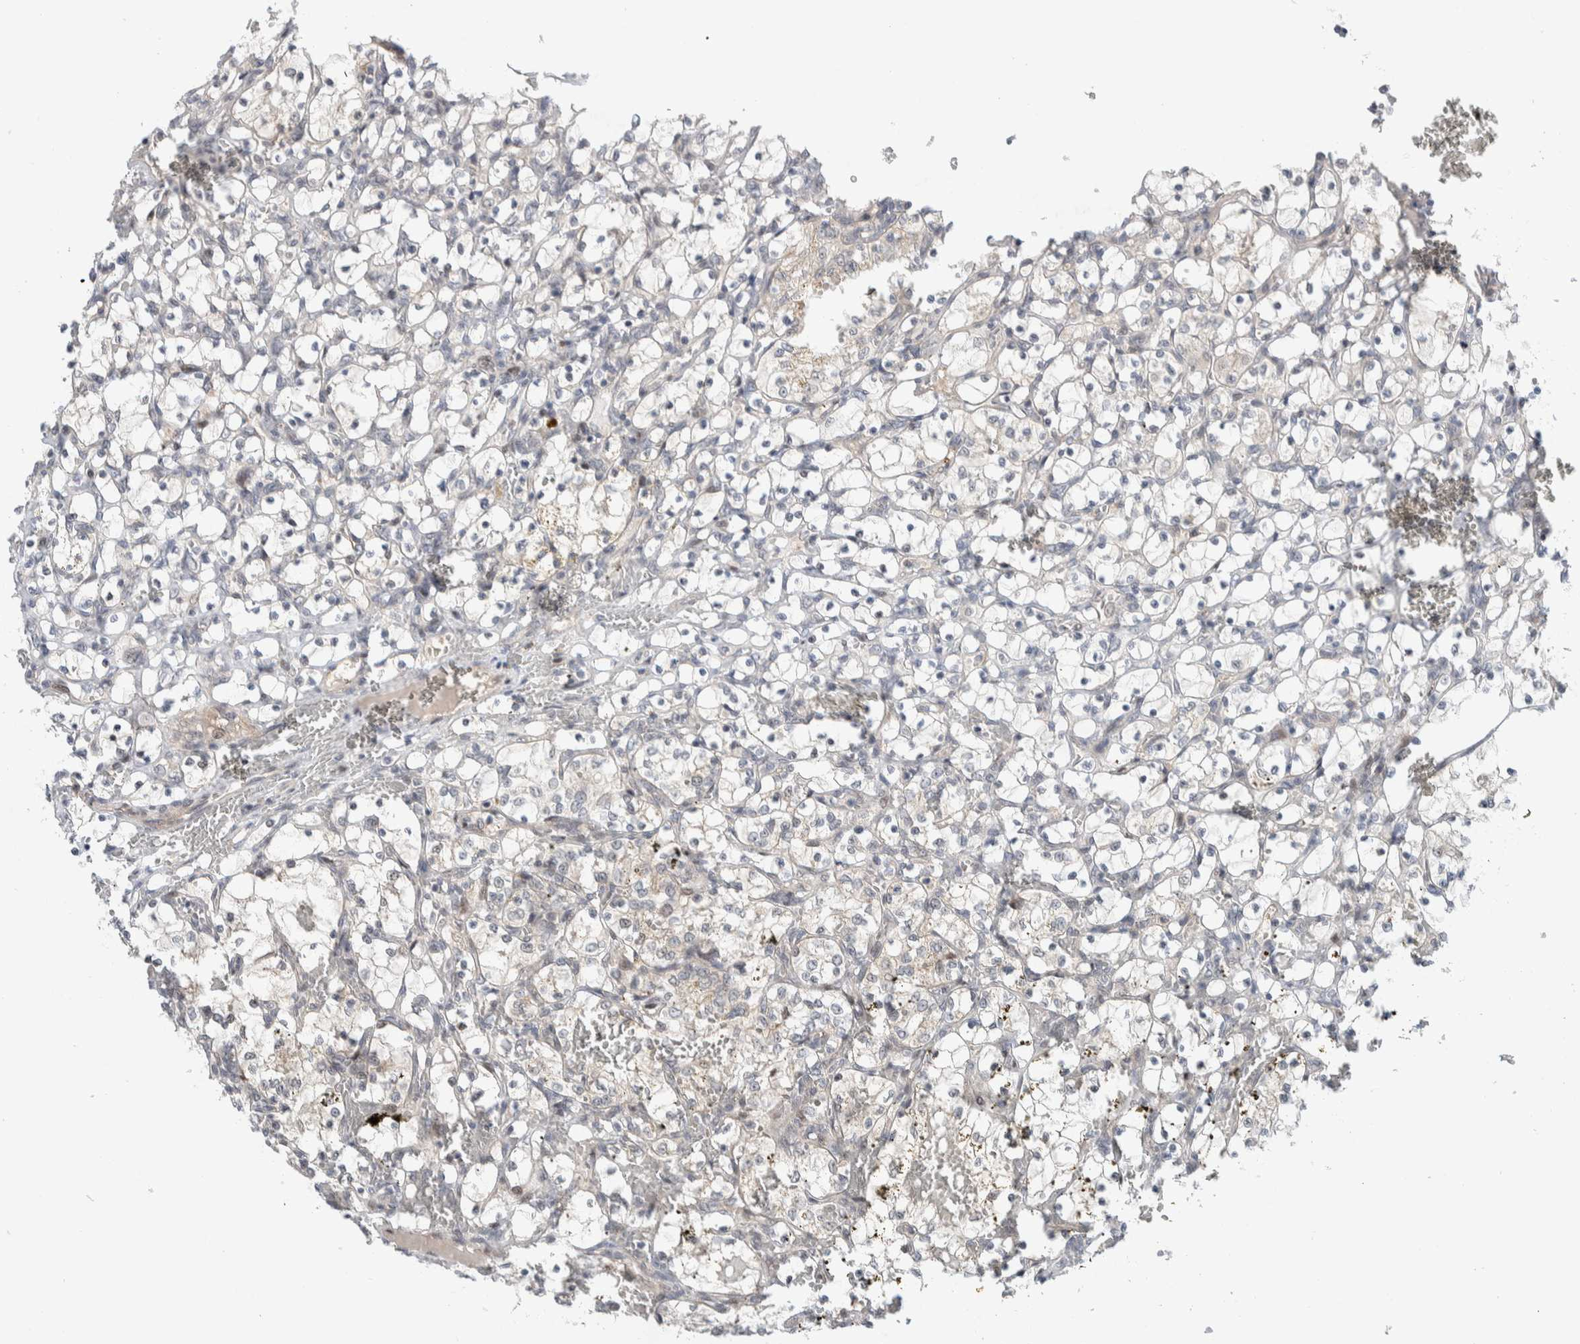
{"staining": {"intensity": "negative", "quantity": "none", "location": "none"}, "tissue": "renal cancer", "cell_type": "Tumor cells", "image_type": "cancer", "snomed": [{"axis": "morphology", "description": "Adenocarcinoma, NOS"}, {"axis": "topography", "description": "Kidney"}], "caption": "Micrograph shows no significant protein staining in tumor cells of adenocarcinoma (renal).", "gene": "NCR3LG1", "patient": {"sex": "female", "age": 69}}